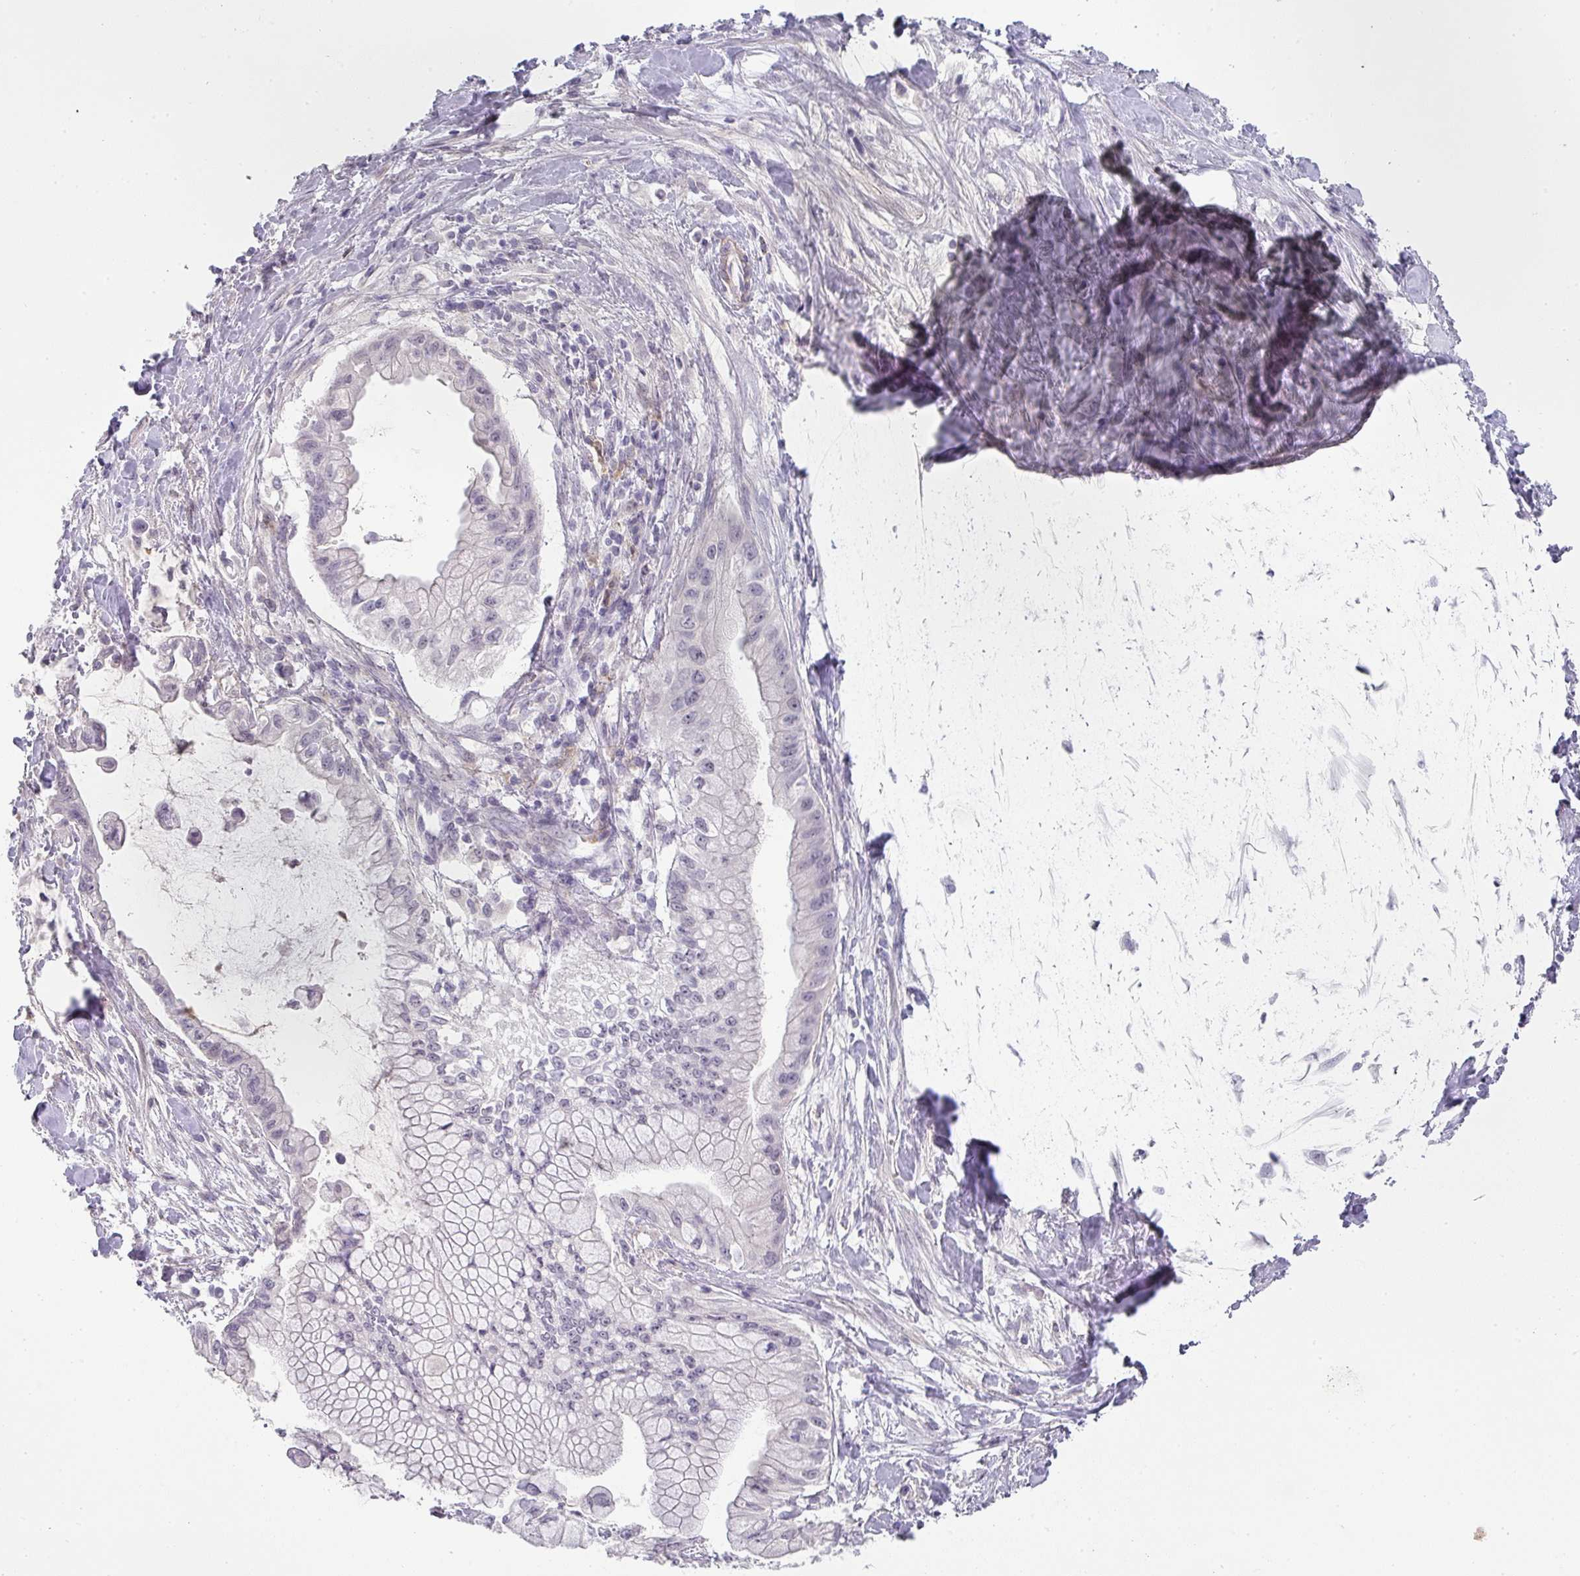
{"staining": {"intensity": "negative", "quantity": "none", "location": "none"}, "tissue": "pancreatic cancer", "cell_type": "Tumor cells", "image_type": "cancer", "snomed": [{"axis": "morphology", "description": "Adenocarcinoma, NOS"}, {"axis": "topography", "description": "Pancreas"}], "caption": "Immunohistochemical staining of human pancreatic adenocarcinoma reveals no significant expression in tumor cells.", "gene": "BTLA", "patient": {"sex": "male", "age": 48}}